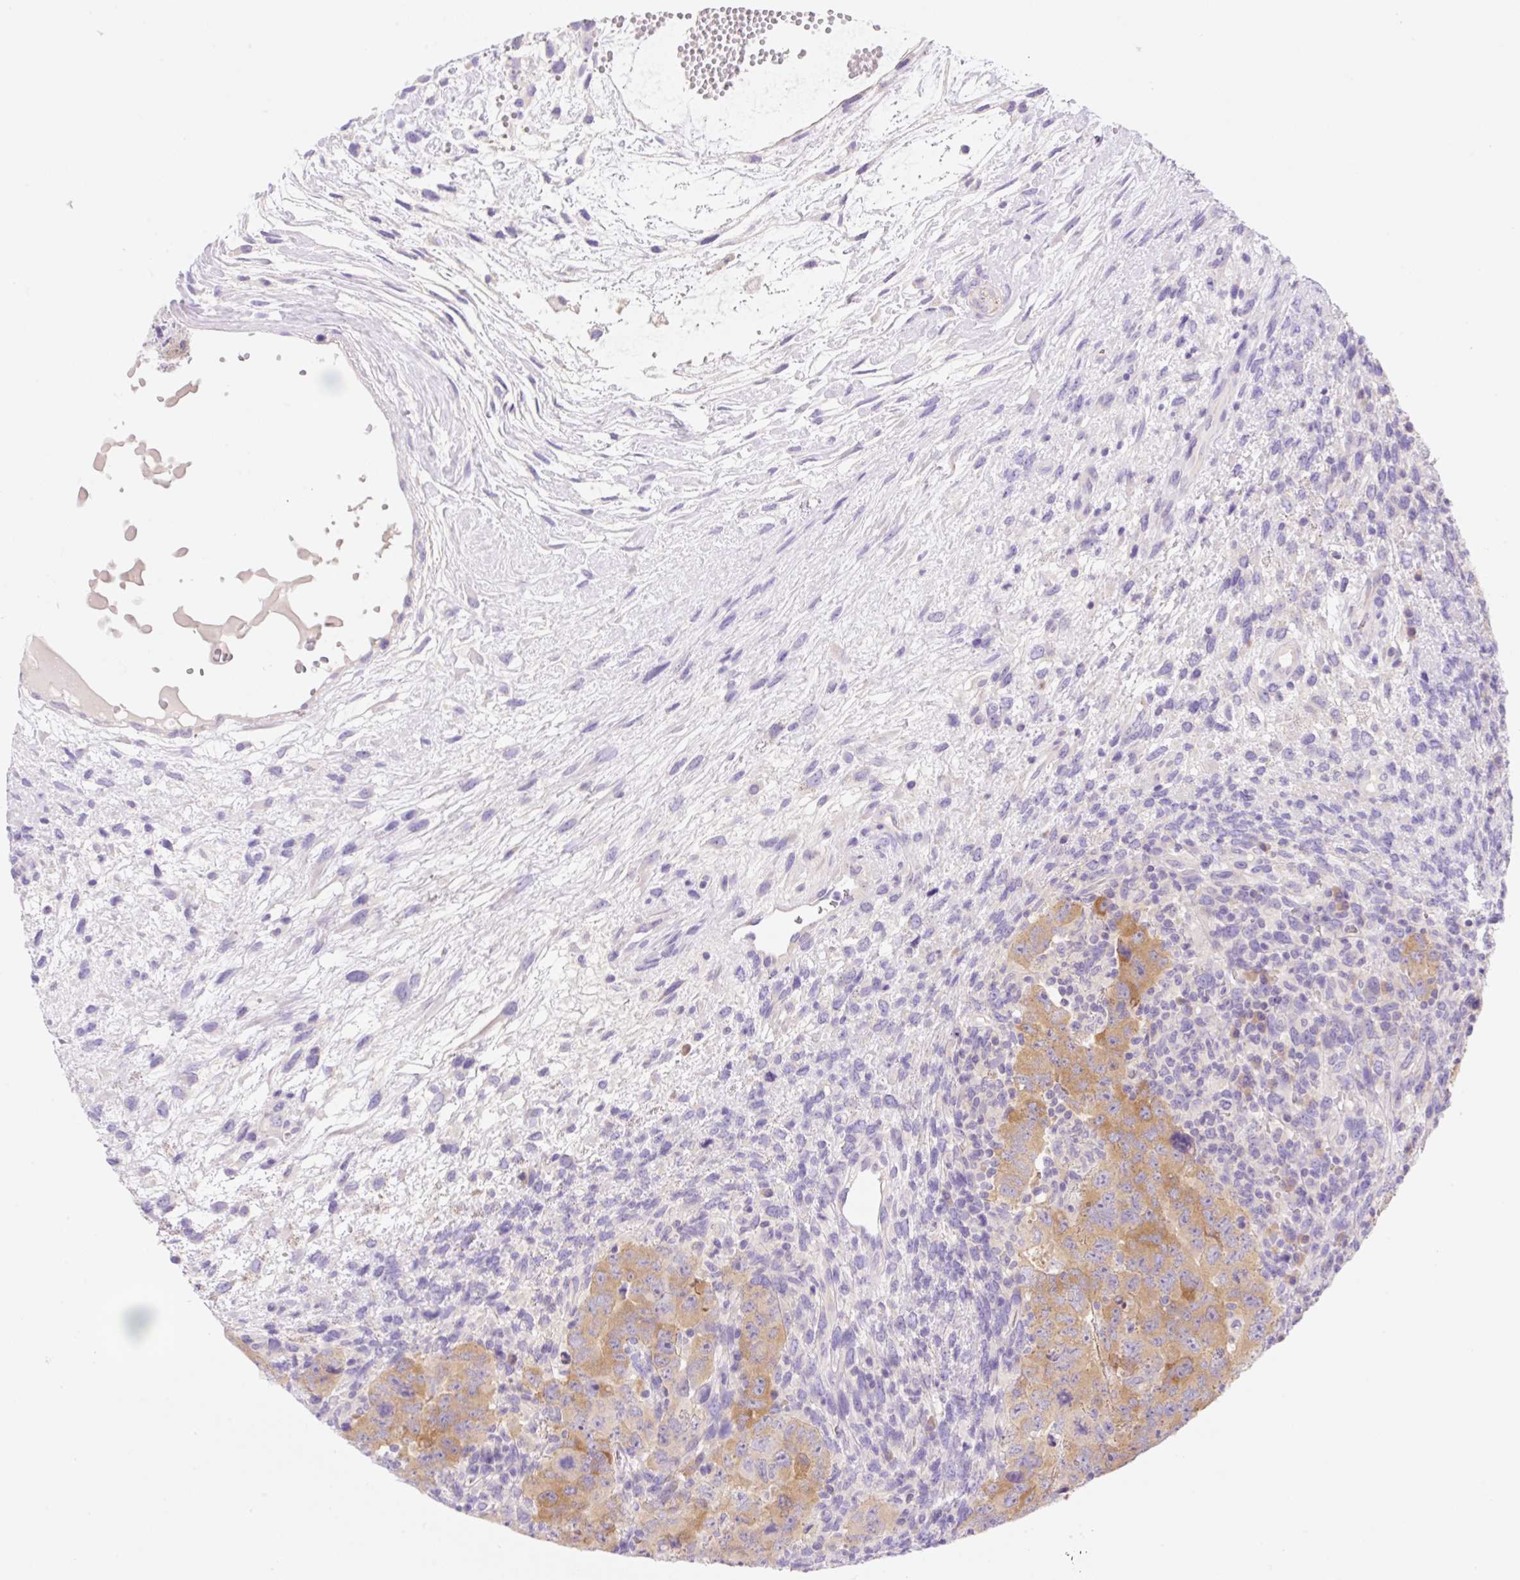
{"staining": {"intensity": "moderate", "quantity": ">75%", "location": "cytoplasmic/membranous"}, "tissue": "testis cancer", "cell_type": "Tumor cells", "image_type": "cancer", "snomed": [{"axis": "morphology", "description": "Carcinoma, Embryonal, NOS"}, {"axis": "topography", "description": "Testis"}], "caption": "About >75% of tumor cells in human testis embryonal carcinoma show moderate cytoplasmic/membranous protein expression as visualized by brown immunohistochemical staining.", "gene": "DENND5A", "patient": {"sex": "male", "age": 24}}